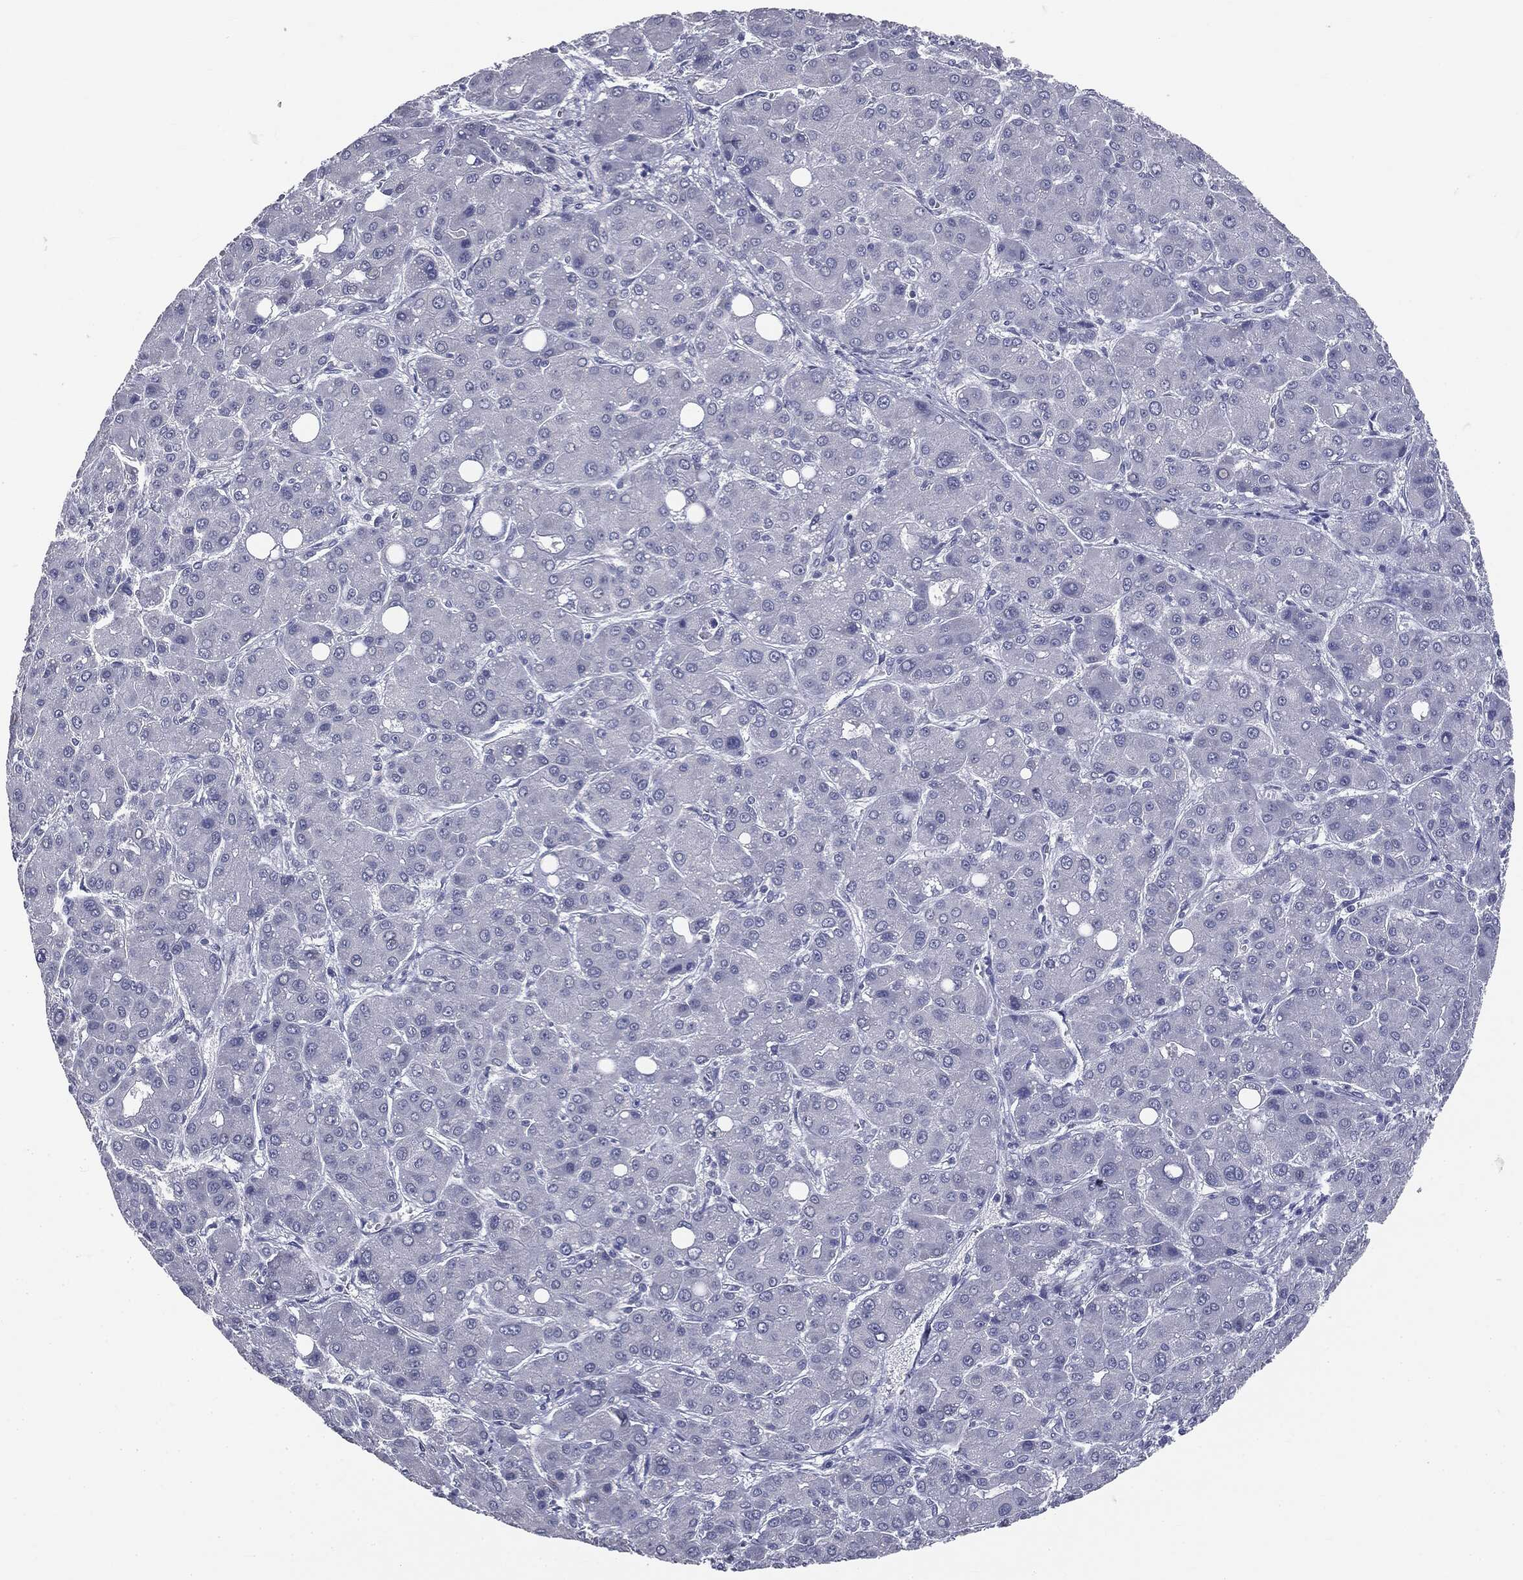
{"staining": {"intensity": "negative", "quantity": "none", "location": "none"}, "tissue": "liver cancer", "cell_type": "Tumor cells", "image_type": "cancer", "snomed": [{"axis": "morphology", "description": "Carcinoma, Hepatocellular, NOS"}, {"axis": "topography", "description": "Liver"}], "caption": "The photomicrograph reveals no significant staining in tumor cells of liver hepatocellular carcinoma.", "gene": "AFP", "patient": {"sex": "male", "age": 55}}